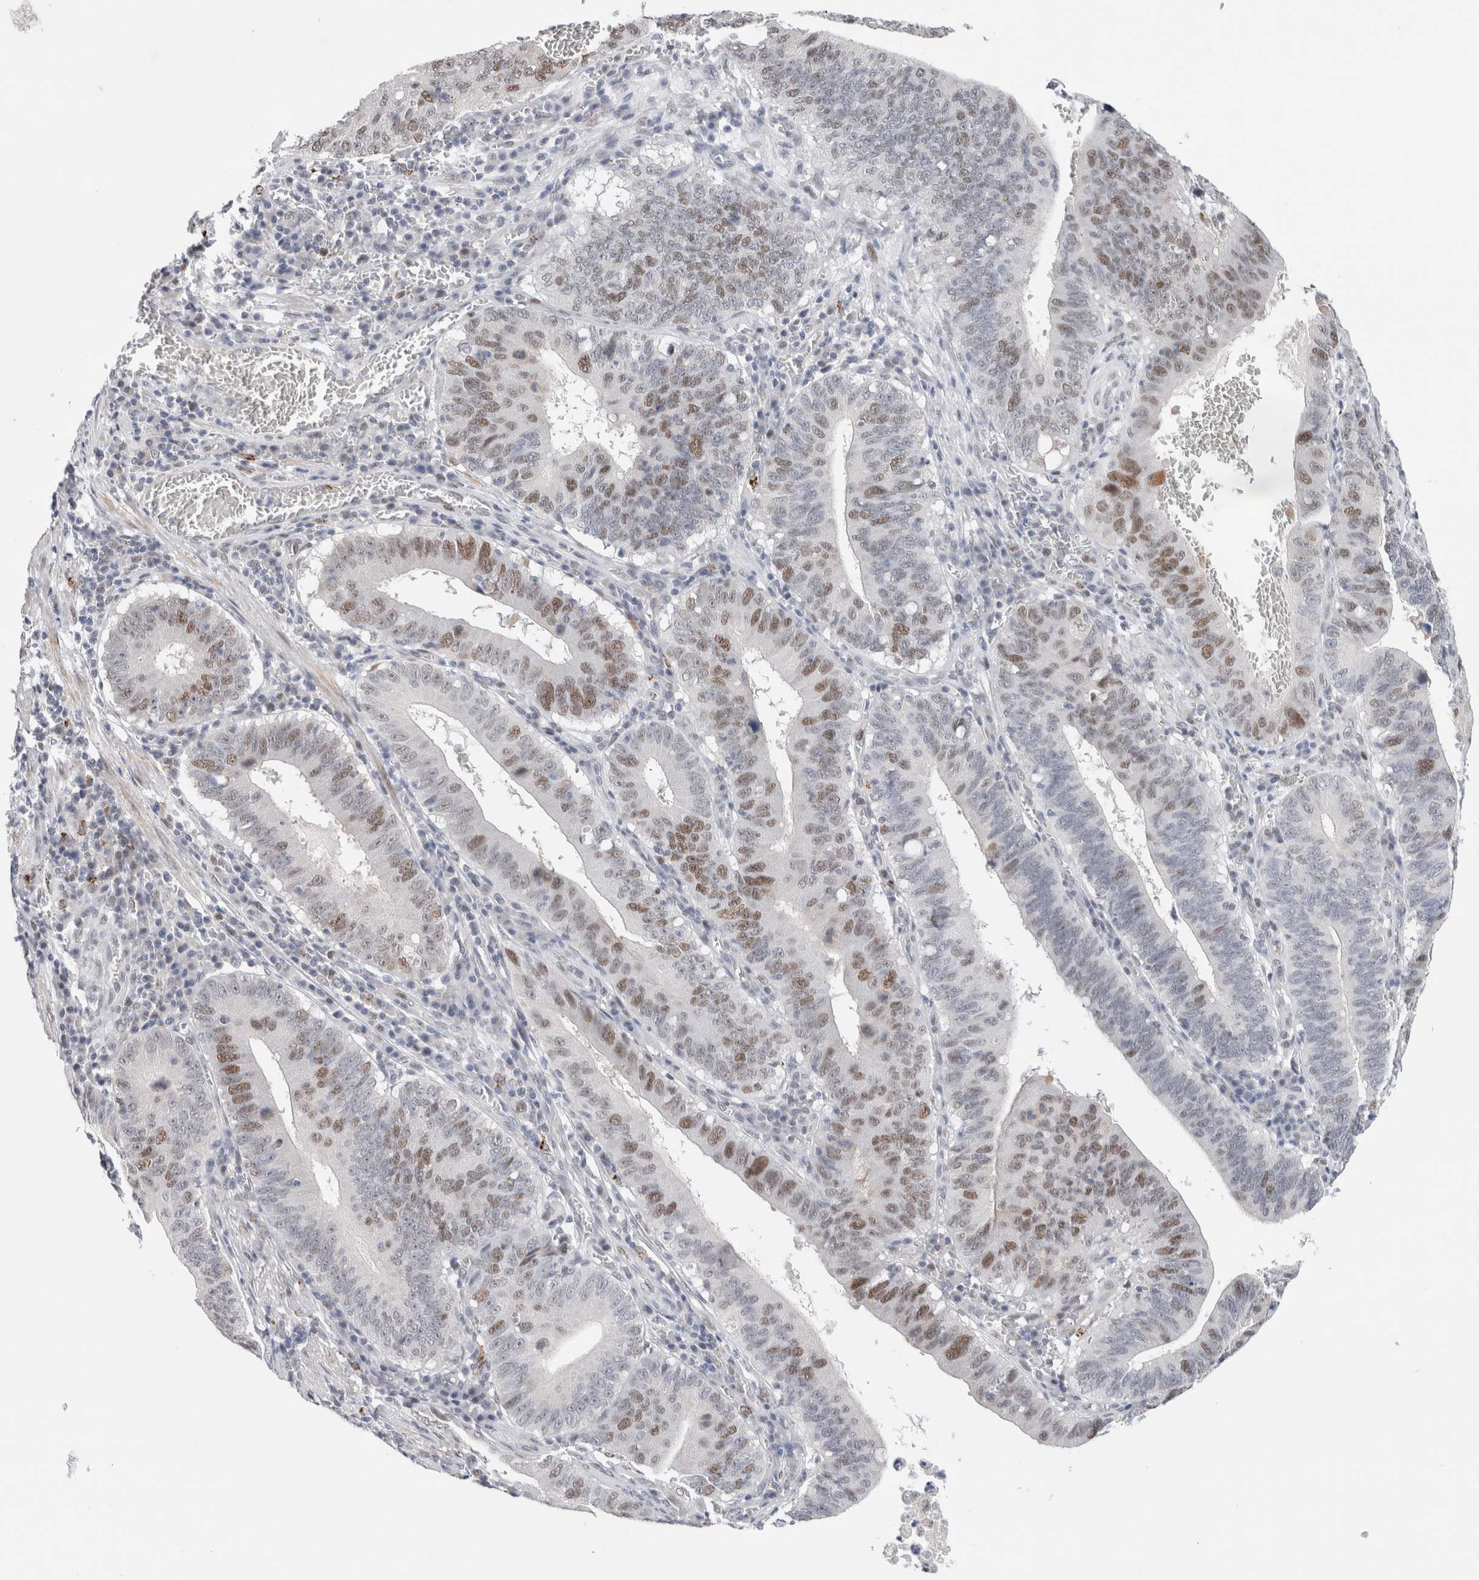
{"staining": {"intensity": "moderate", "quantity": "25%-75%", "location": "nuclear"}, "tissue": "stomach cancer", "cell_type": "Tumor cells", "image_type": "cancer", "snomed": [{"axis": "morphology", "description": "Adenocarcinoma, NOS"}, {"axis": "topography", "description": "Stomach"}, {"axis": "topography", "description": "Gastric cardia"}], "caption": "Immunohistochemical staining of adenocarcinoma (stomach) demonstrates medium levels of moderate nuclear staining in about 25%-75% of tumor cells.", "gene": "KNL1", "patient": {"sex": "male", "age": 59}}